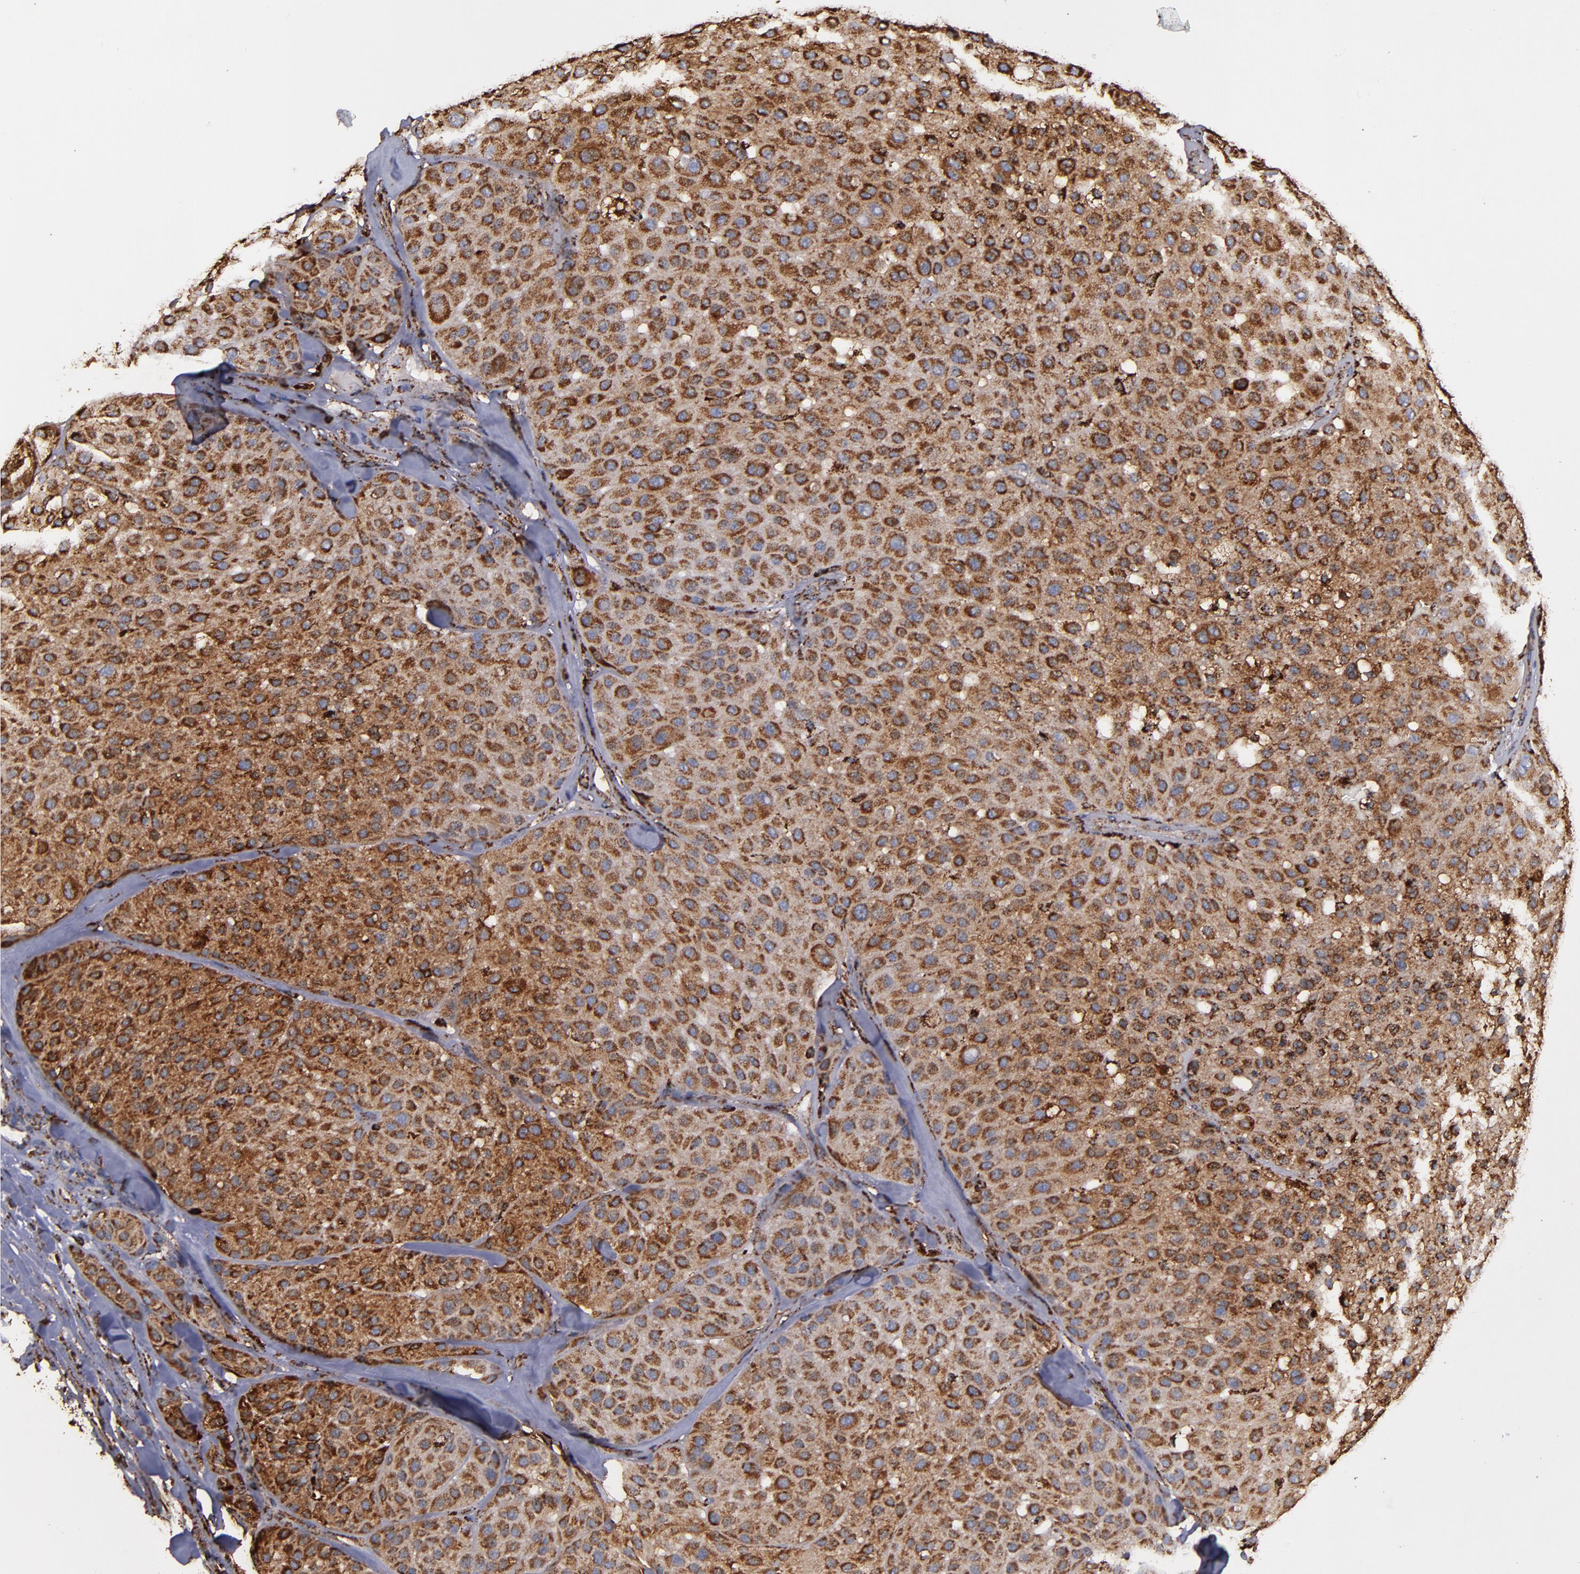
{"staining": {"intensity": "strong", "quantity": ">75%", "location": "cytoplasmic/membranous"}, "tissue": "melanoma", "cell_type": "Tumor cells", "image_type": "cancer", "snomed": [{"axis": "morphology", "description": "Normal tissue, NOS"}, {"axis": "morphology", "description": "Malignant melanoma, Metastatic site"}, {"axis": "topography", "description": "Skin"}], "caption": "The immunohistochemical stain labels strong cytoplasmic/membranous staining in tumor cells of melanoma tissue.", "gene": "SOD2", "patient": {"sex": "male", "age": 41}}